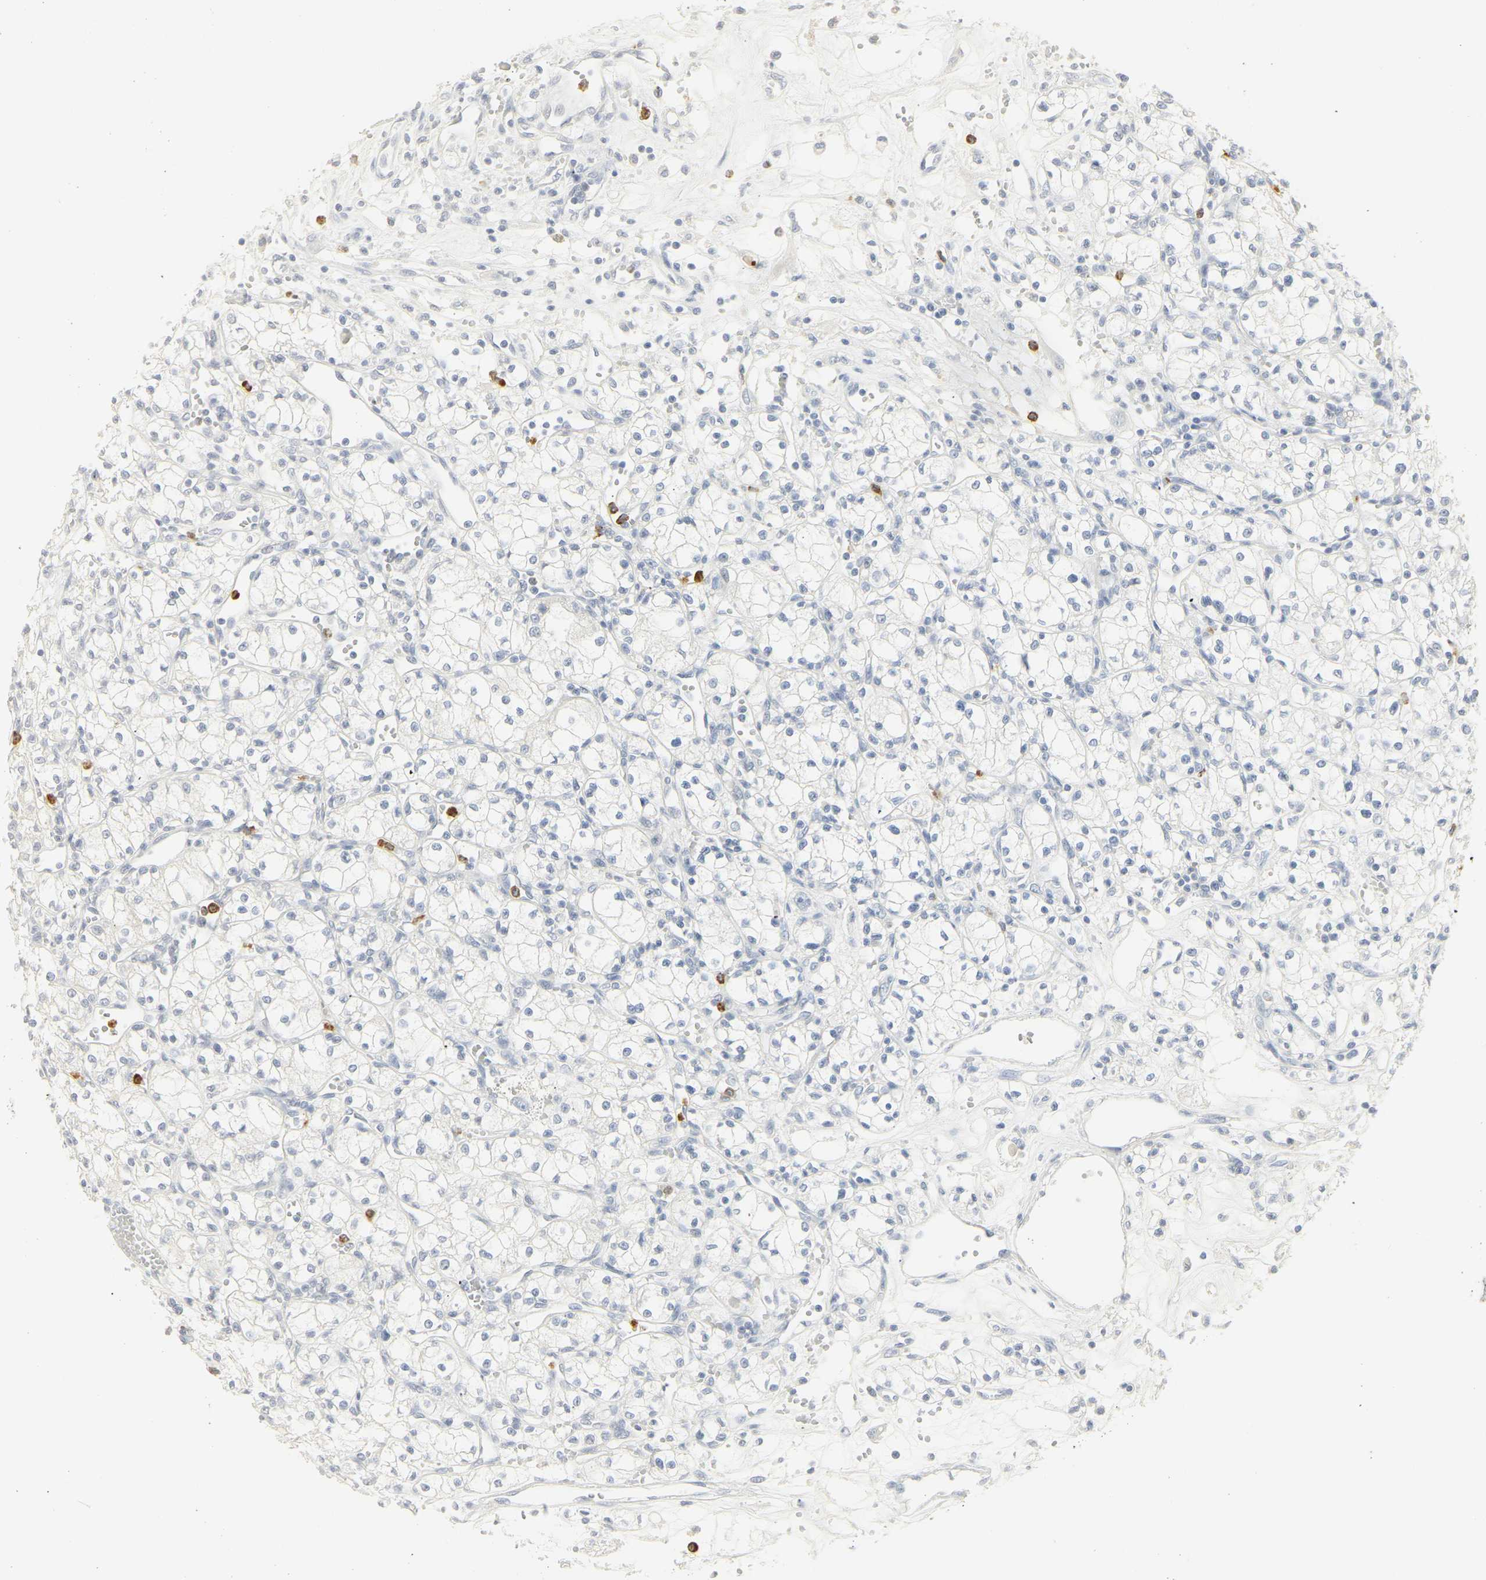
{"staining": {"intensity": "negative", "quantity": "none", "location": "none"}, "tissue": "renal cancer", "cell_type": "Tumor cells", "image_type": "cancer", "snomed": [{"axis": "morphology", "description": "Normal tissue, NOS"}, {"axis": "morphology", "description": "Adenocarcinoma, NOS"}, {"axis": "topography", "description": "Kidney"}], "caption": "Human adenocarcinoma (renal) stained for a protein using immunohistochemistry (IHC) reveals no expression in tumor cells.", "gene": "MPO", "patient": {"sex": "male", "age": 59}}